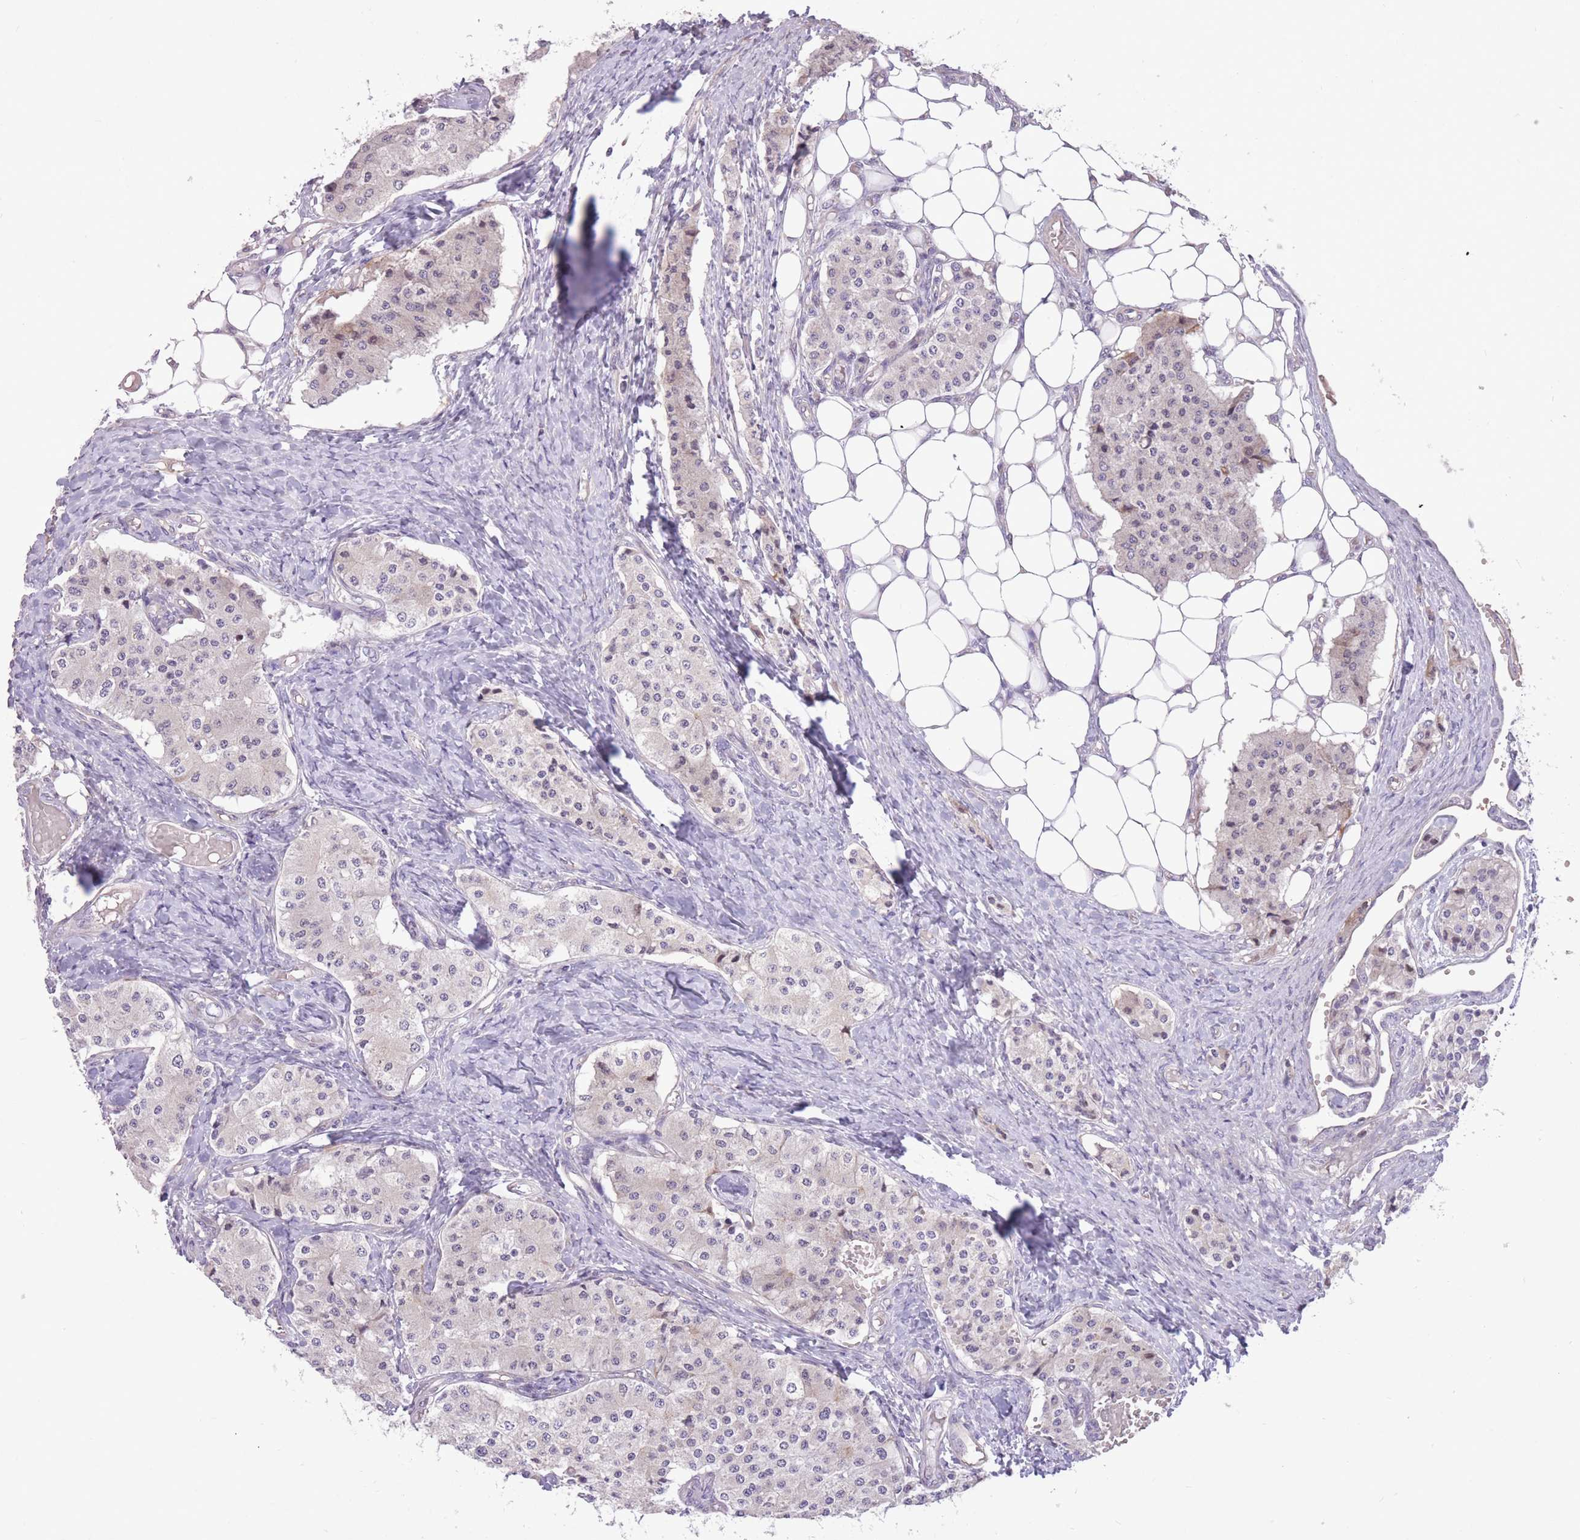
{"staining": {"intensity": "negative", "quantity": "none", "location": "none"}, "tissue": "carcinoid", "cell_type": "Tumor cells", "image_type": "cancer", "snomed": [{"axis": "morphology", "description": "Carcinoid, malignant, NOS"}, {"axis": "topography", "description": "Colon"}], "caption": "High power microscopy photomicrograph of an immunohistochemistry image of carcinoid, revealing no significant staining in tumor cells.", "gene": "WDR70", "patient": {"sex": "female", "age": 52}}